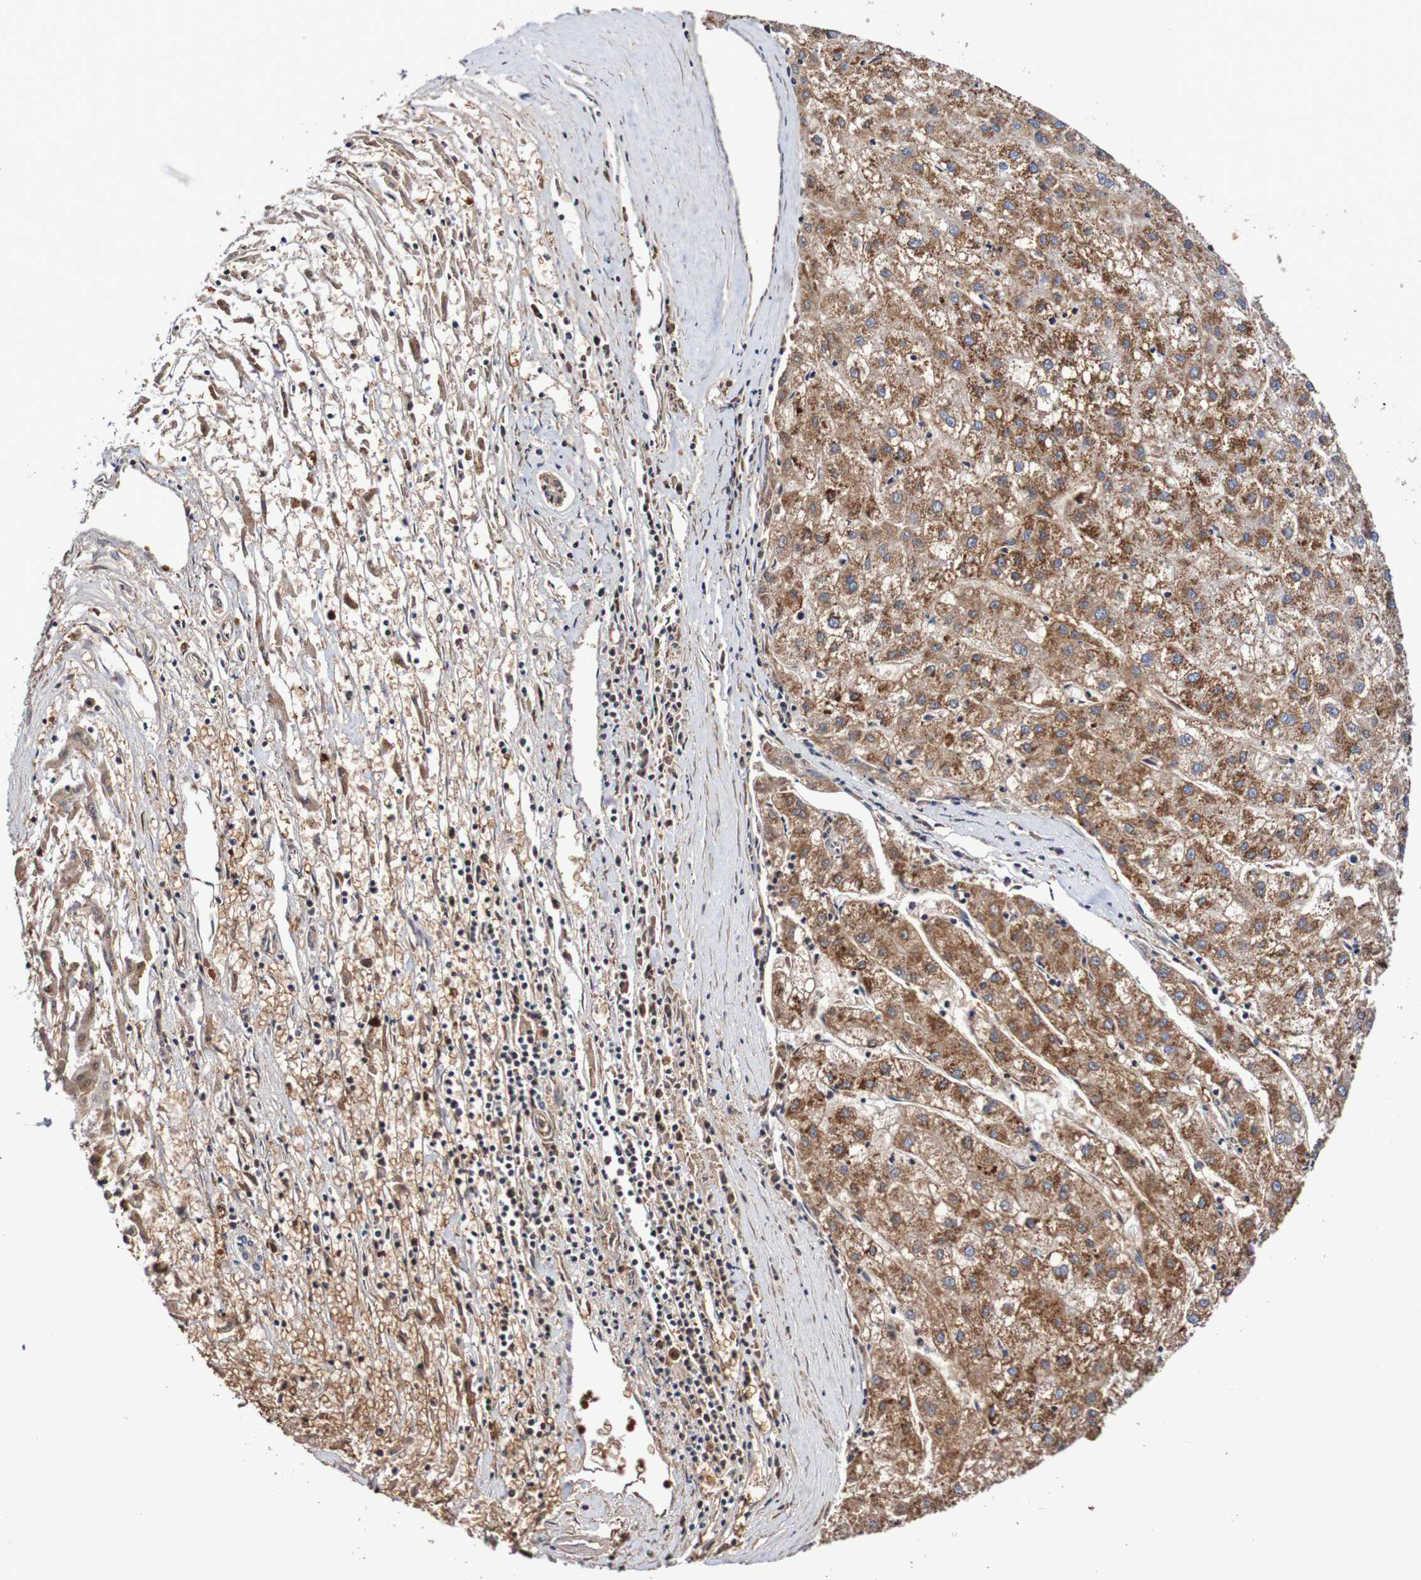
{"staining": {"intensity": "moderate", "quantity": ">75%", "location": "cytoplasmic/membranous"}, "tissue": "liver cancer", "cell_type": "Tumor cells", "image_type": "cancer", "snomed": [{"axis": "morphology", "description": "Carcinoma, Hepatocellular, NOS"}, {"axis": "topography", "description": "Liver"}], "caption": "Protein staining displays moderate cytoplasmic/membranous positivity in approximately >75% of tumor cells in liver hepatocellular carcinoma.", "gene": "WNT4", "patient": {"sex": "male", "age": 72}}